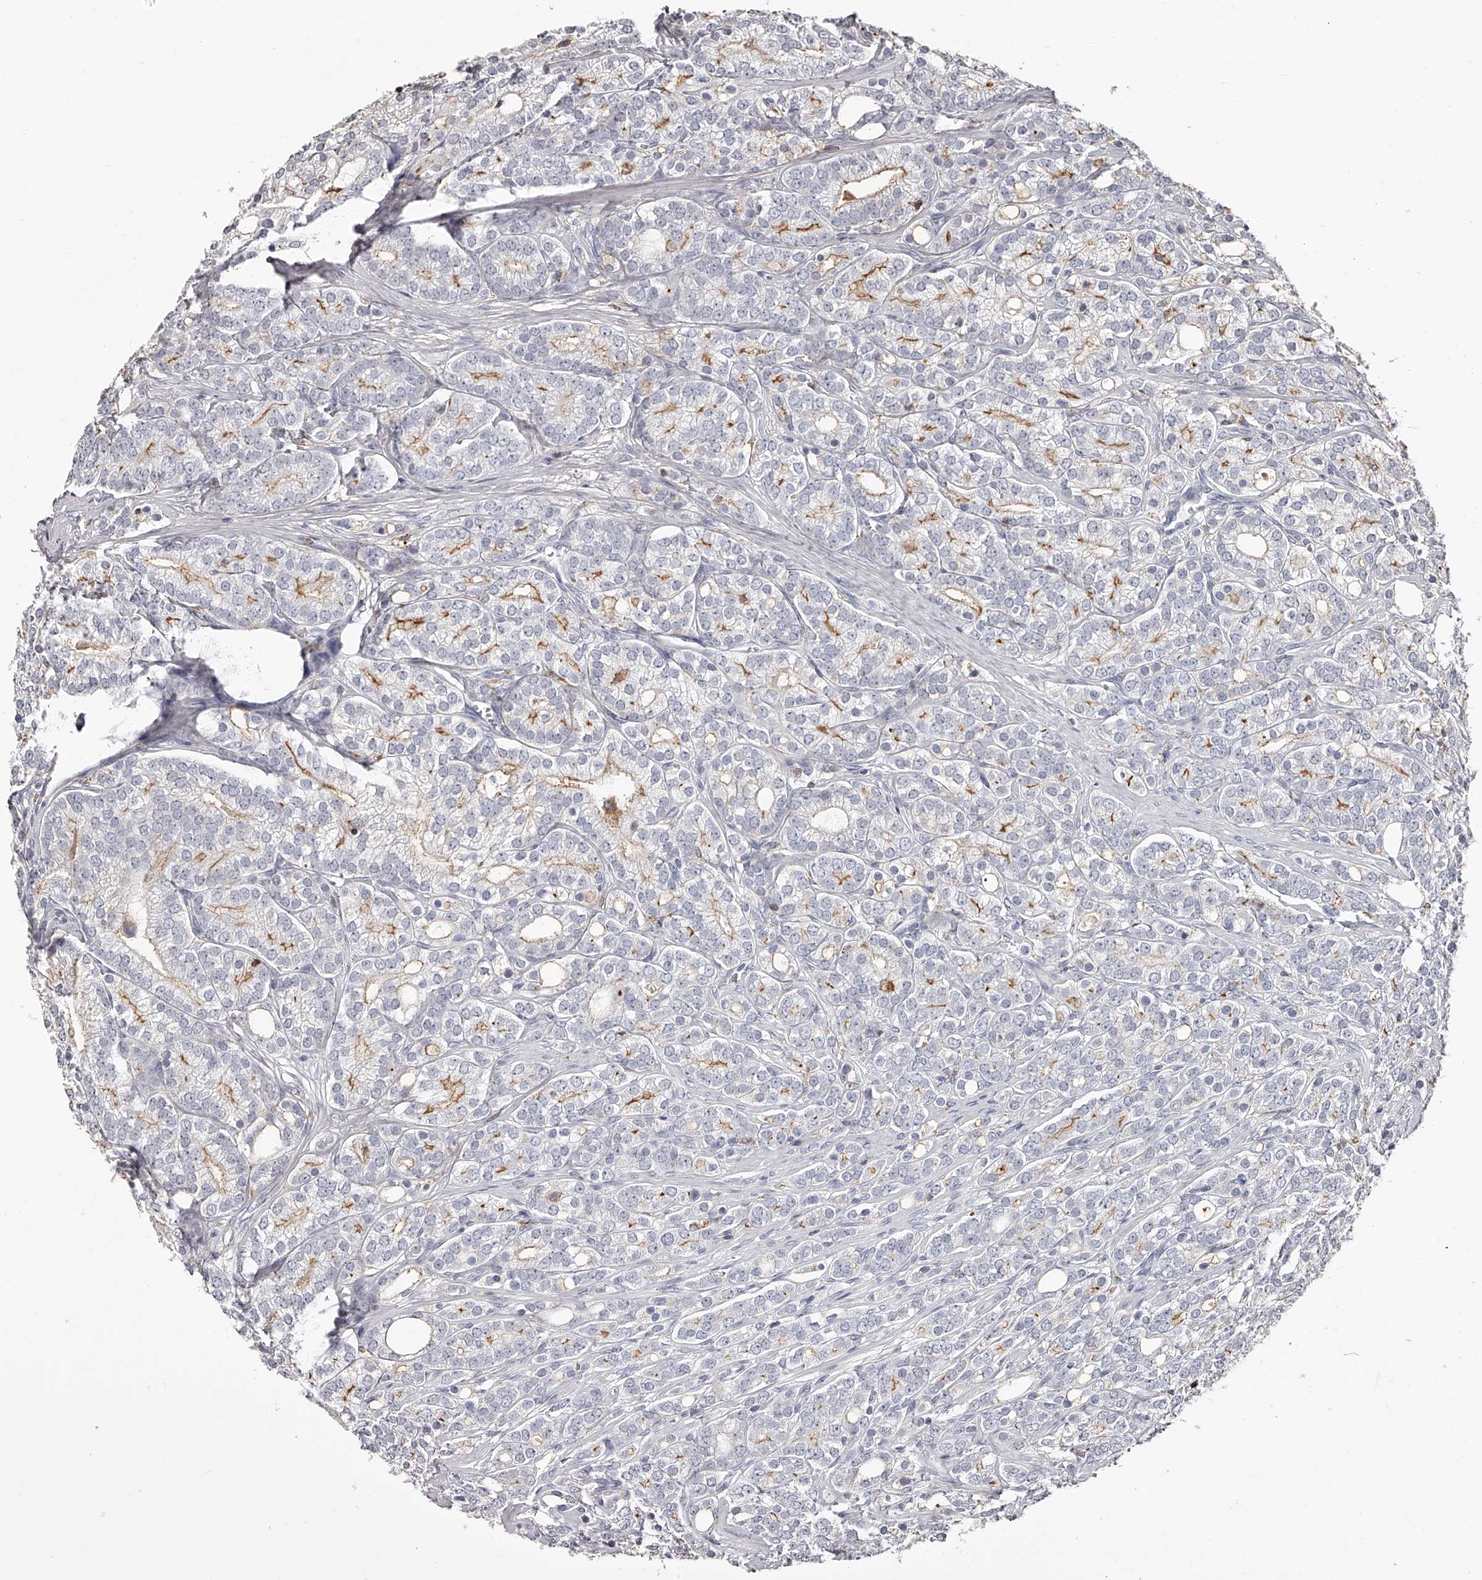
{"staining": {"intensity": "moderate", "quantity": "<25%", "location": "cytoplasmic/membranous"}, "tissue": "prostate cancer", "cell_type": "Tumor cells", "image_type": "cancer", "snomed": [{"axis": "morphology", "description": "Adenocarcinoma, High grade"}, {"axis": "topography", "description": "Prostate"}], "caption": "Immunohistochemical staining of human high-grade adenocarcinoma (prostate) displays moderate cytoplasmic/membranous protein positivity in about <25% of tumor cells.", "gene": "PACSIN1", "patient": {"sex": "male", "age": 57}}